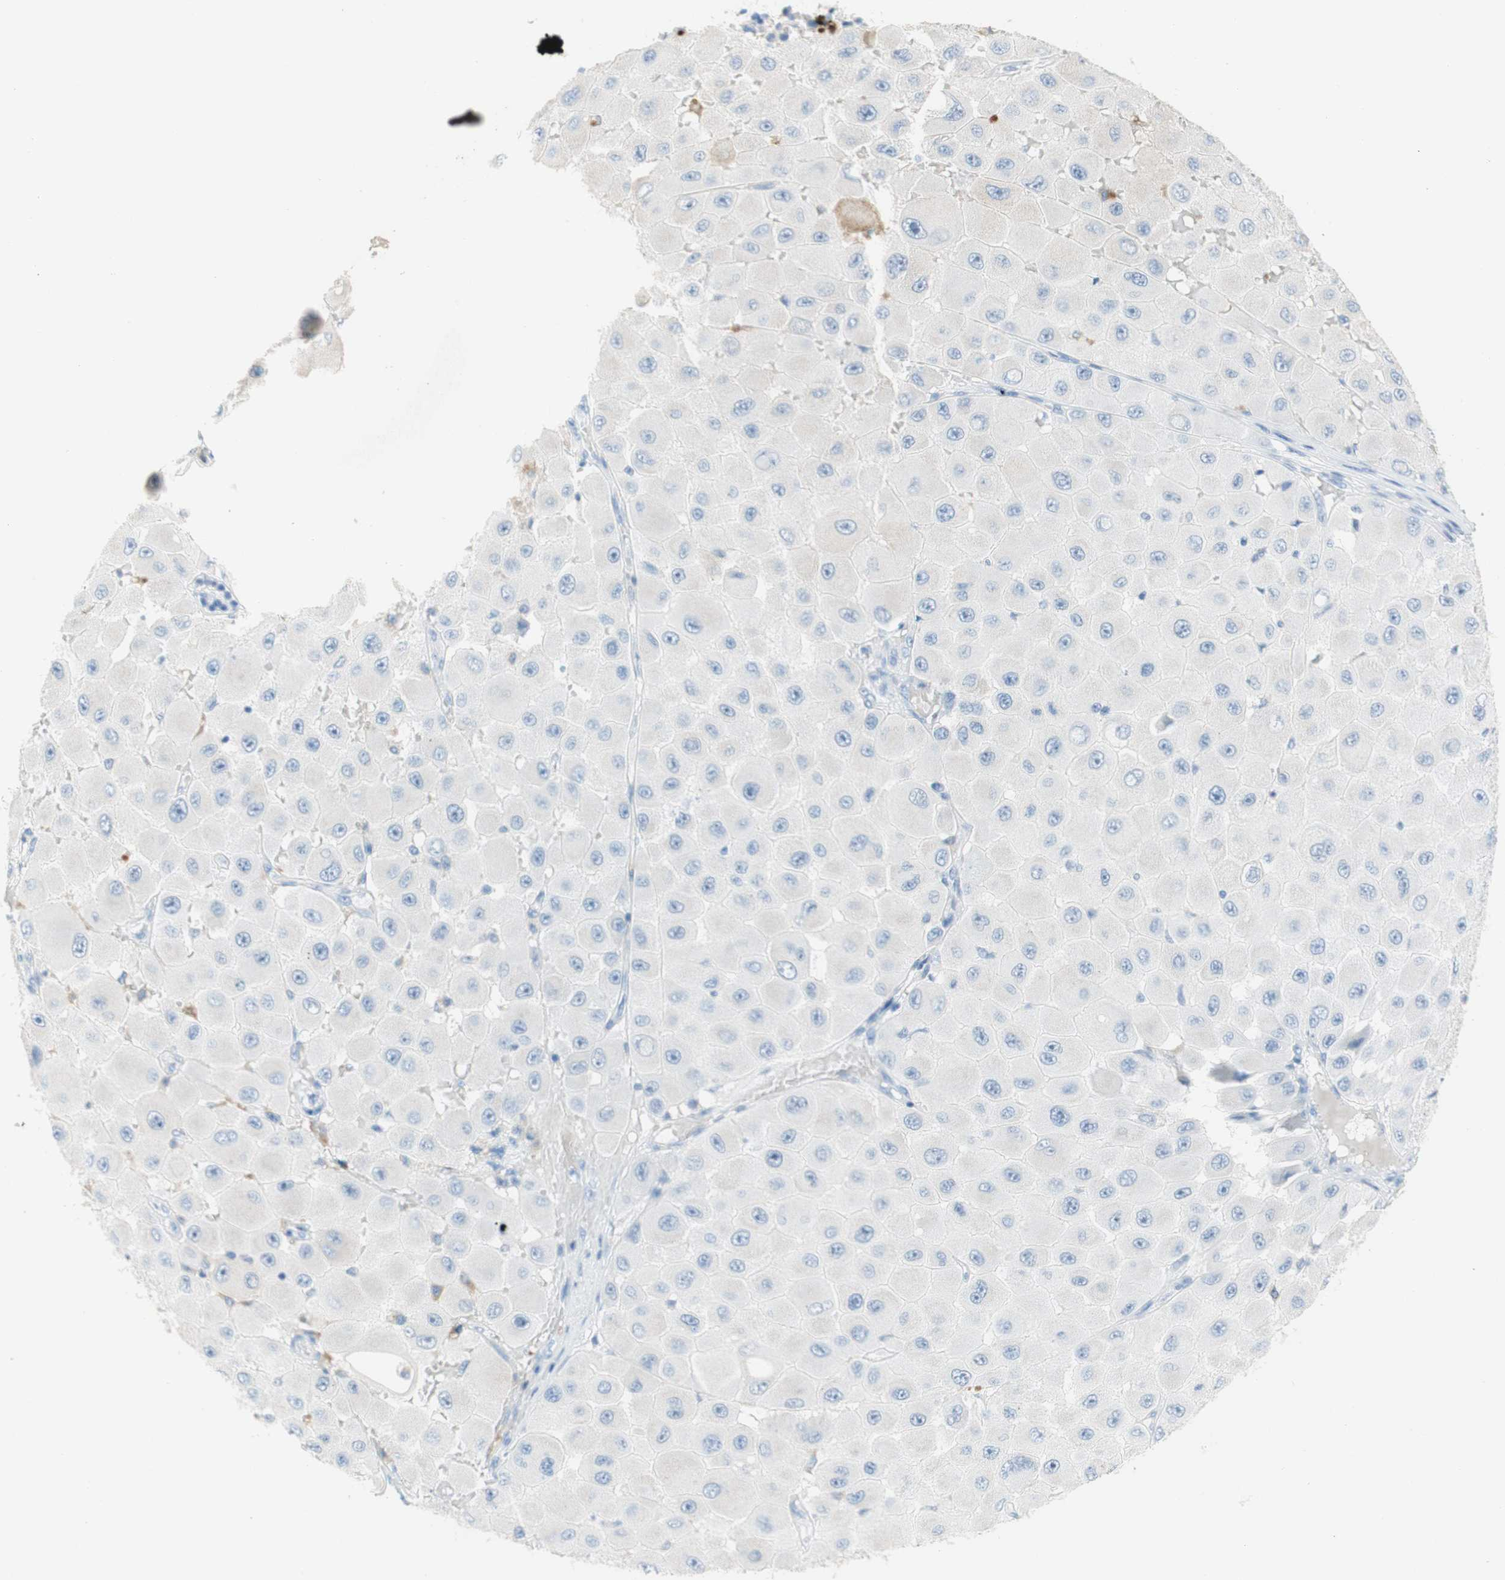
{"staining": {"intensity": "negative", "quantity": "none", "location": "none"}, "tissue": "melanoma", "cell_type": "Tumor cells", "image_type": "cancer", "snomed": [{"axis": "morphology", "description": "Malignant melanoma, NOS"}, {"axis": "topography", "description": "Skin"}], "caption": "A histopathology image of human malignant melanoma is negative for staining in tumor cells.", "gene": "POLR2J3", "patient": {"sex": "female", "age": 81}}